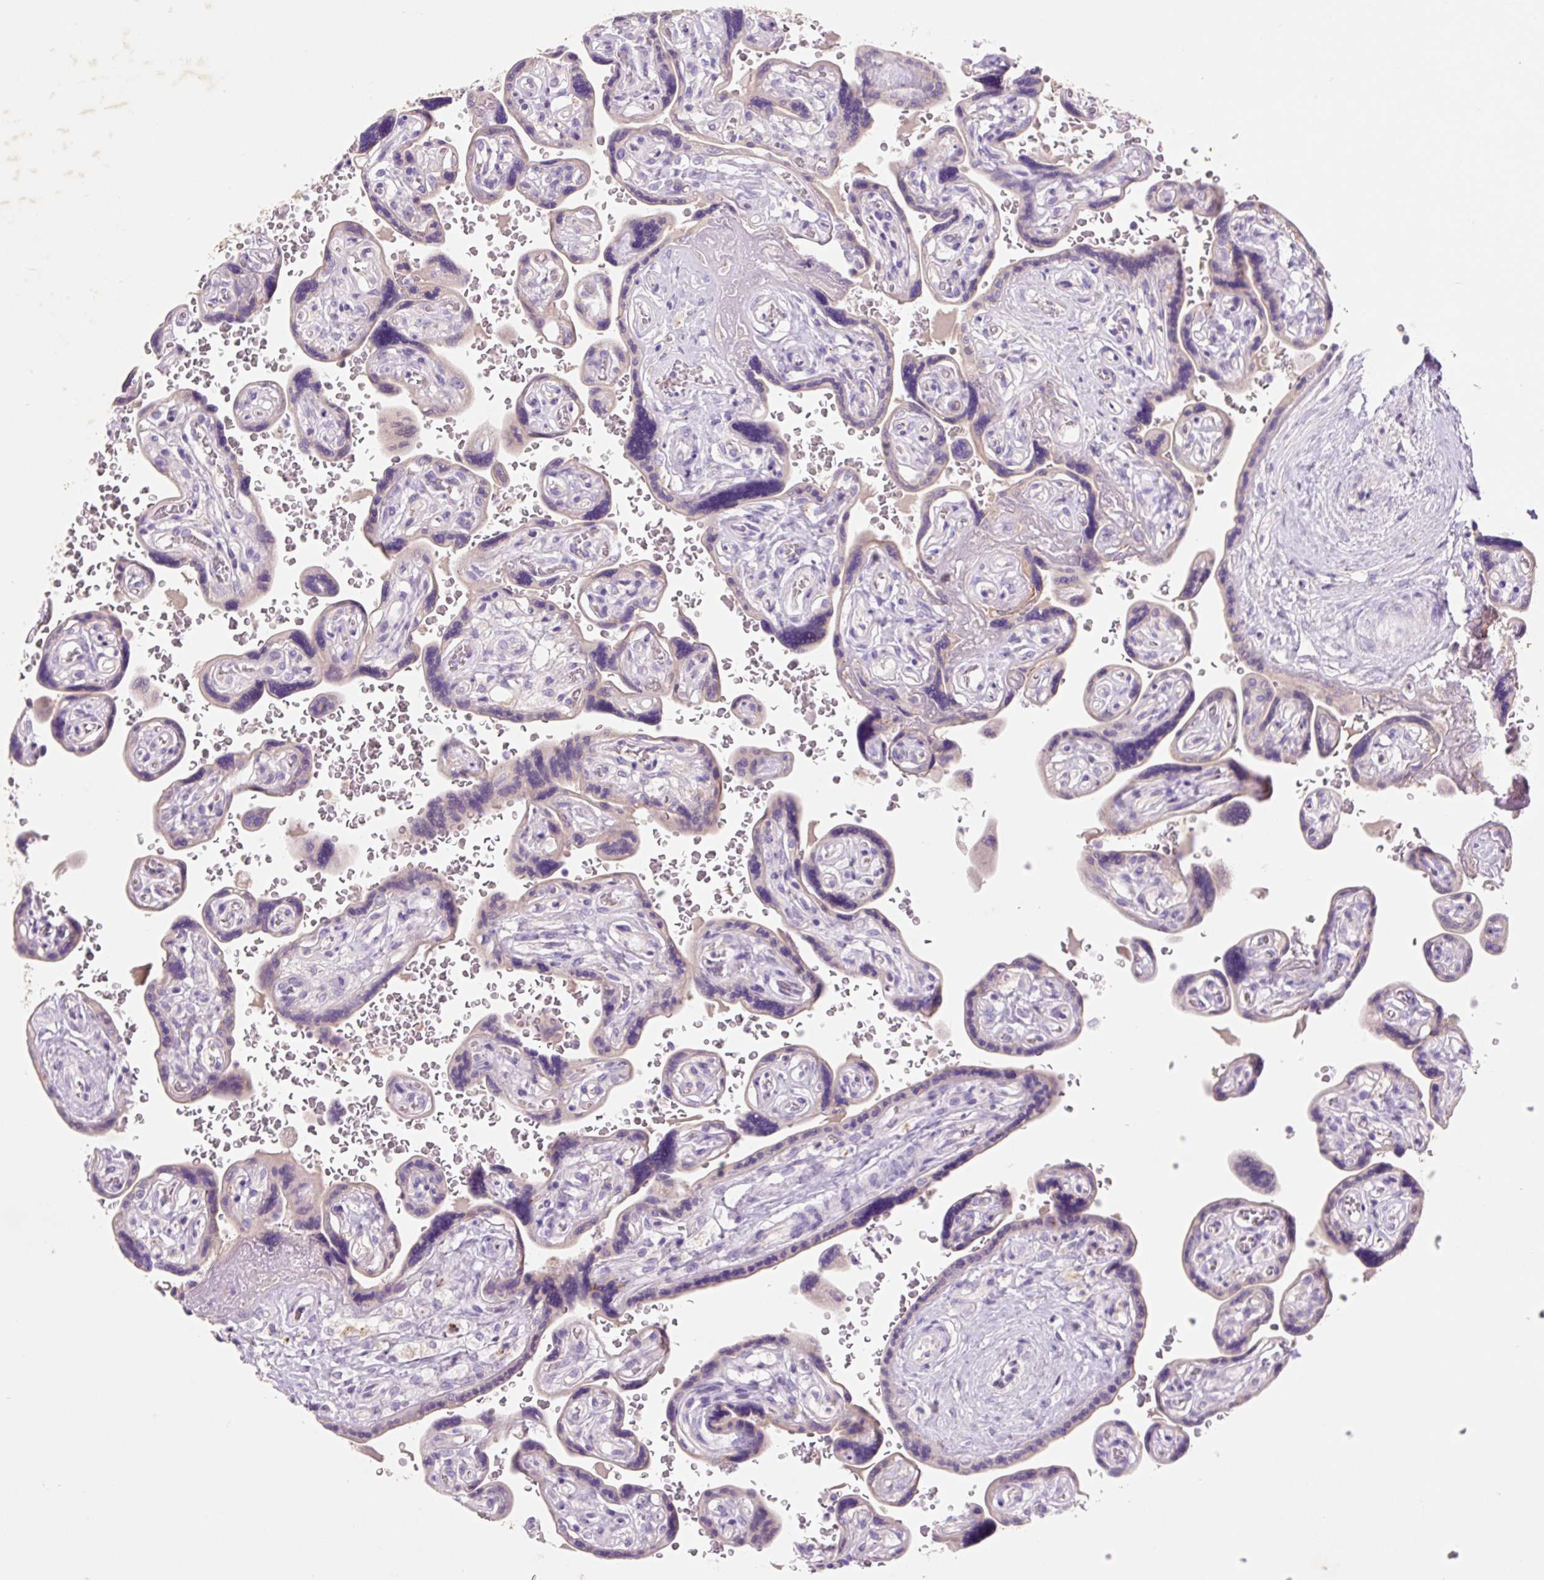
{"staining": {"intensity": "negative", "quantity": "none", "location": "none"}, "tissue": "placenta", "cell_type": "Trophoblastic cells", "image_type": "normal", "snomed": [{"axis": "morphology", "description": "Normal tissue, NOS"}, {"axis": "topography", "description": "Placenta"}], "caption": "DAB immunohistochemical staining of unremarkable placenta exhibits no significant expression in trophoblastic cells. (DAB immunohistochemistry (IHC) visualized using brightfield microscopy, high magnification).", "gene": "HEXA", "patient": {"sex": "female", "age": 32}}